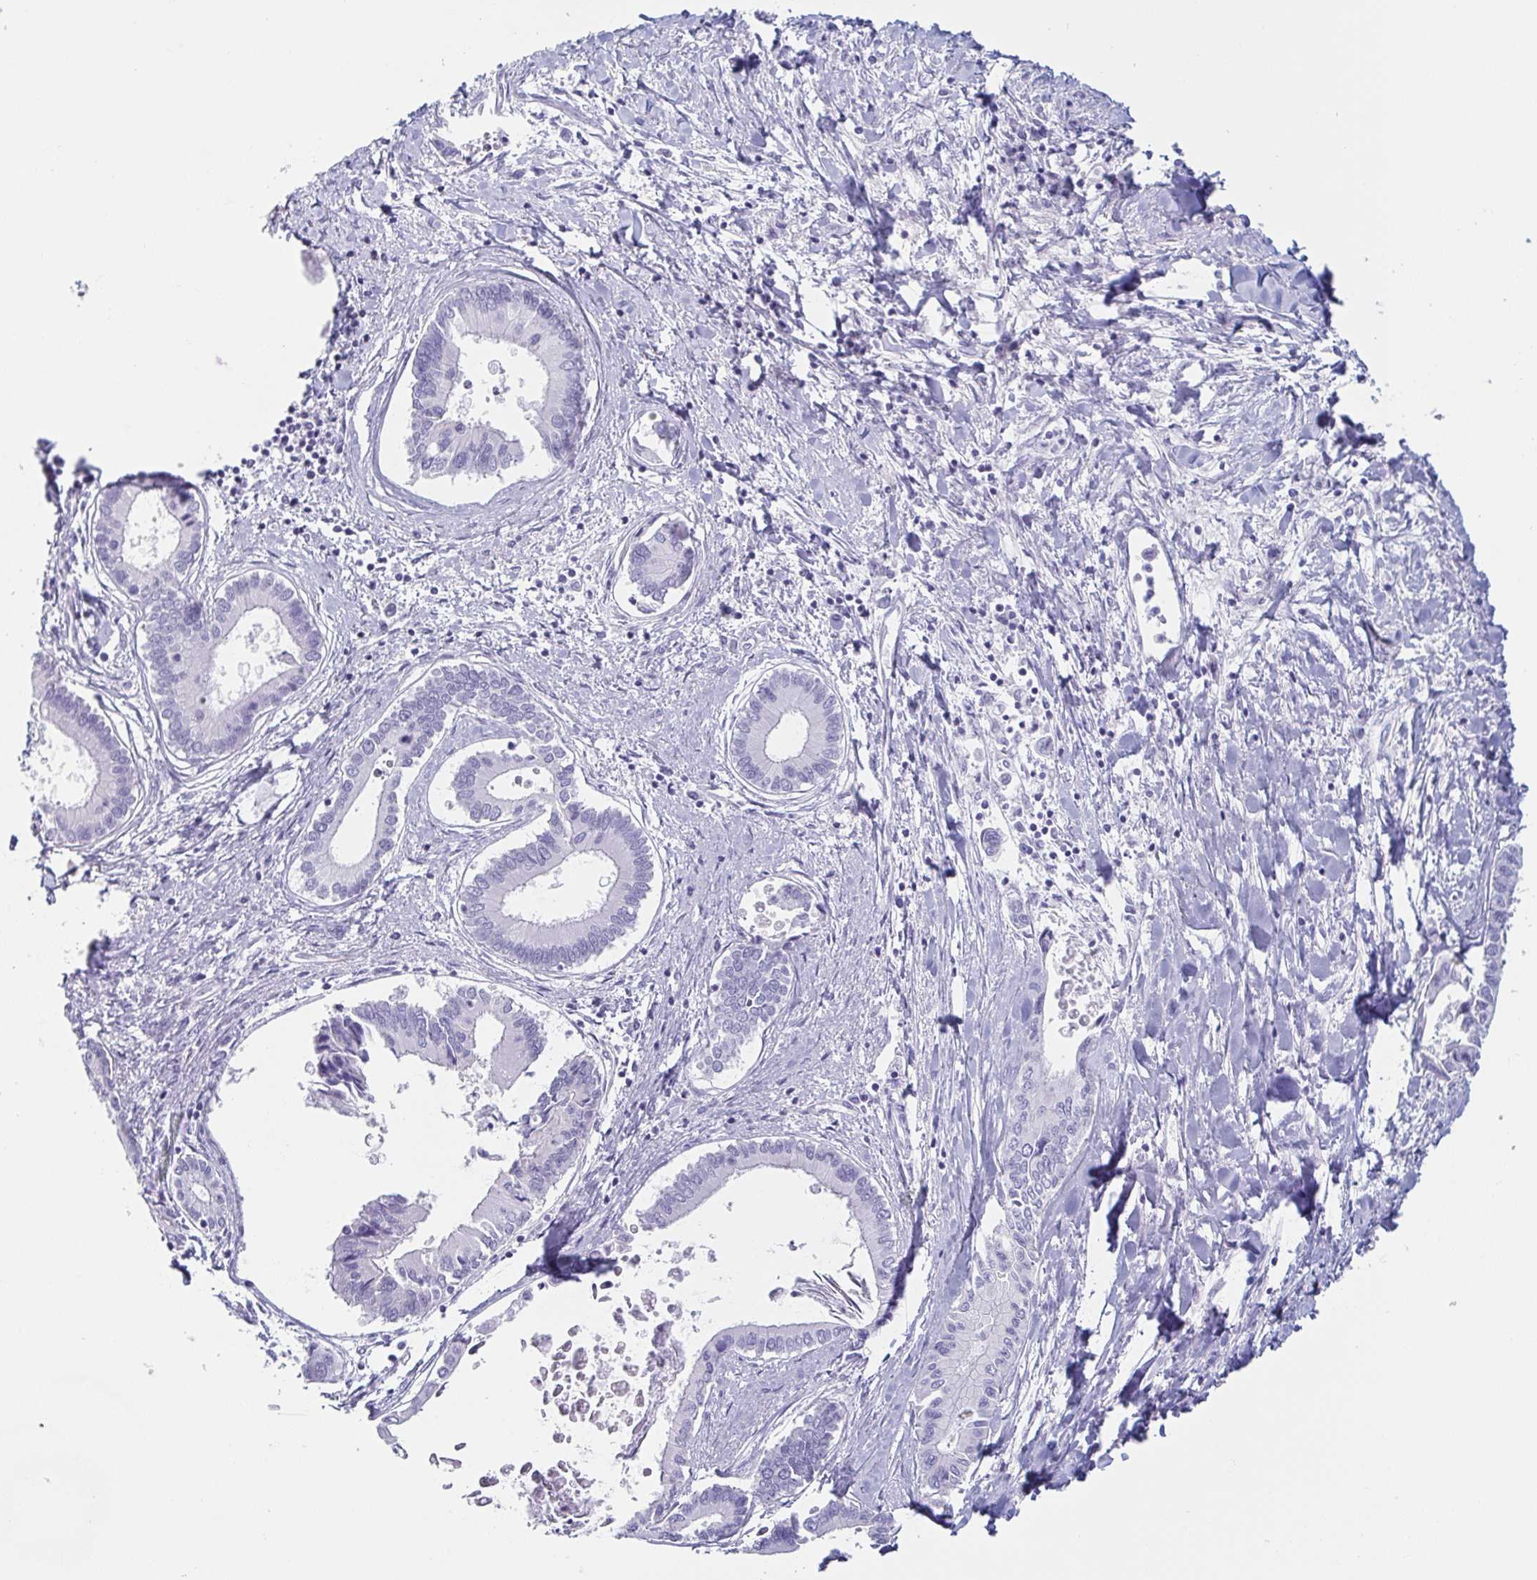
{"staining": {"intensity": "negative", "quantity": "none", "location": "none"}, "tissue": "liver cancer", "cell_type": "Tumor cells", "image_type": "cancer", "snomed": [{"axis": "morphology", "description": "Cholangiocarcinoma"}, {"axis": "topography", "description": "Liver"}], "caption": "This is an IHC image of human cholangiocarcinoma (liver). There is no expression in tumor cells.", "gene": "PRR27", "patient": {"sex": "male", "age": 66}}